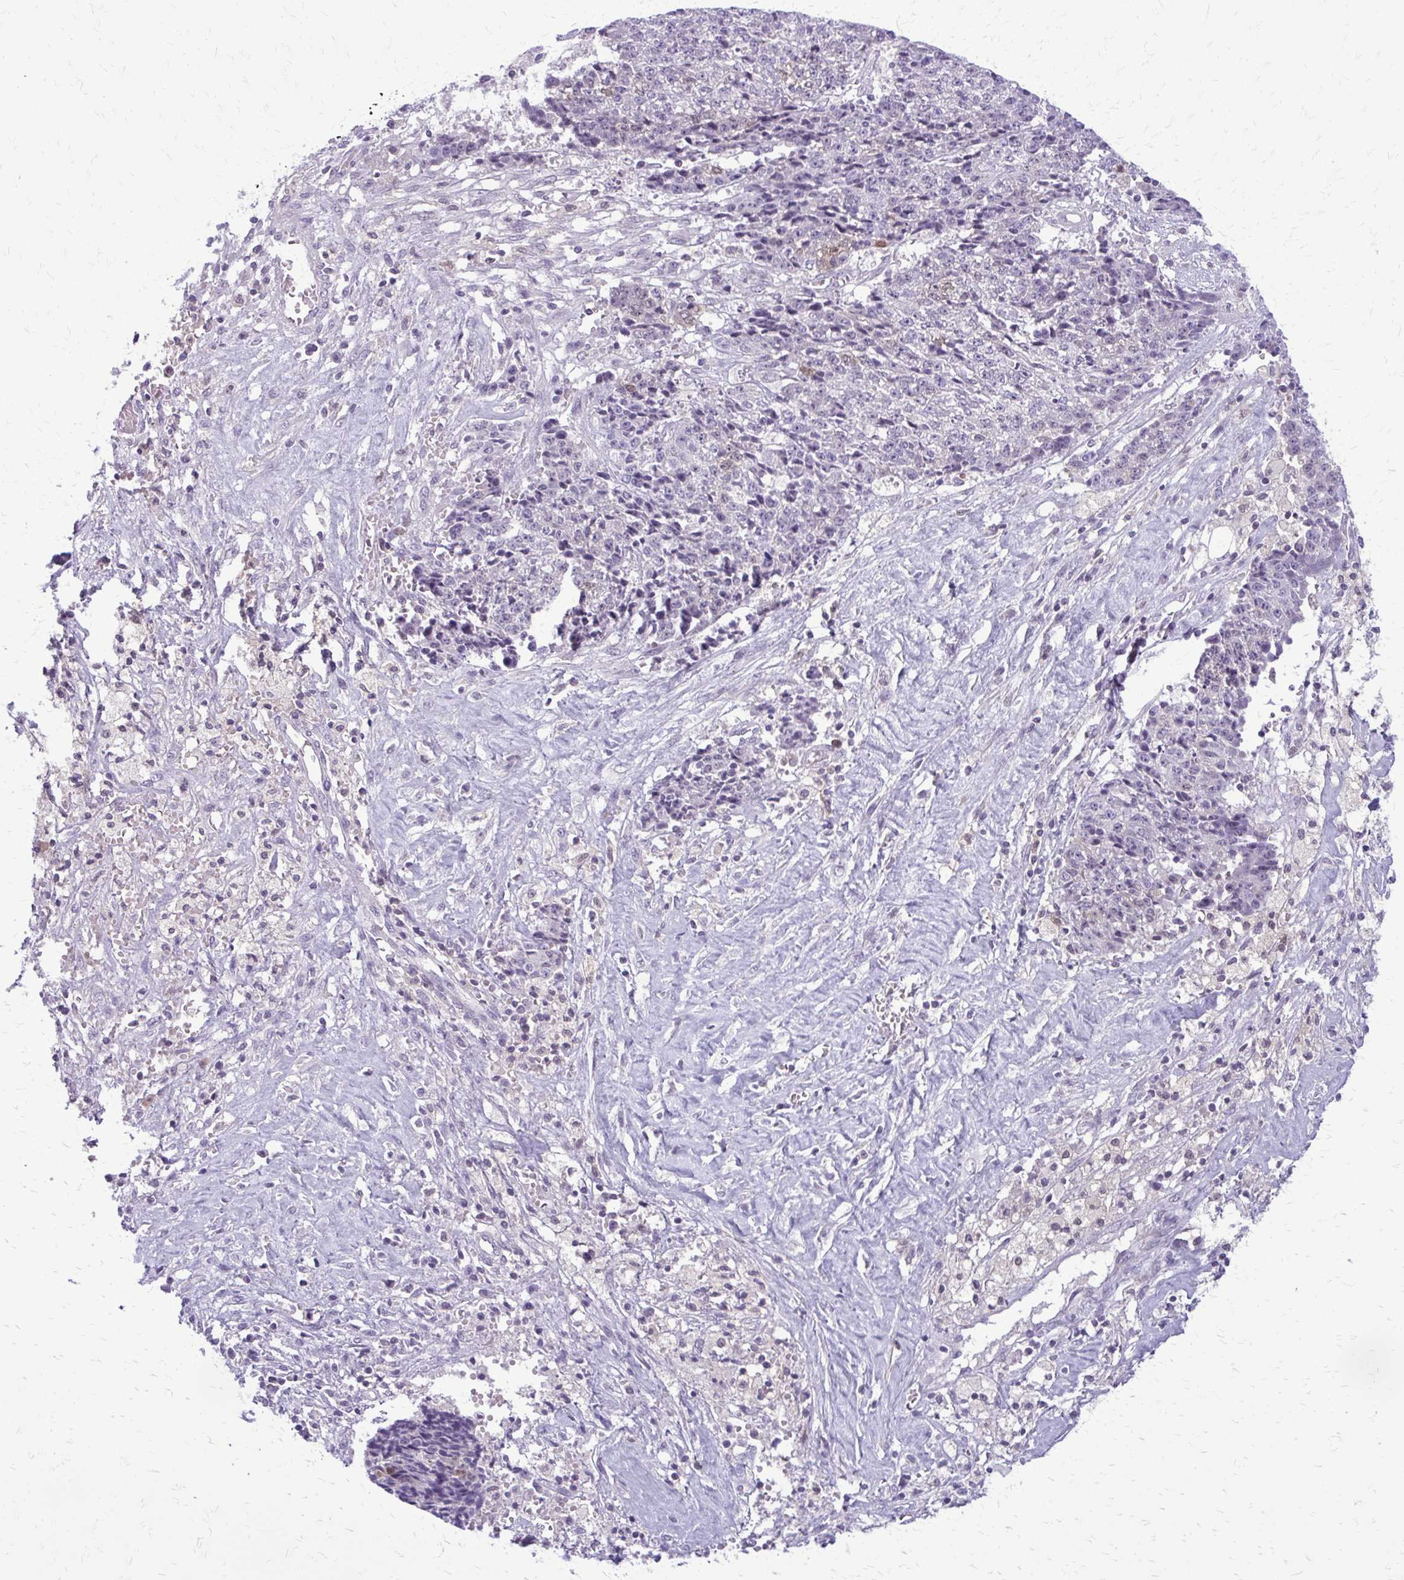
{"staining": {"intensity": "negative", "quantity": "none", "location": "none"}, "tissue": "ovarian cancer", "cell_type": "Tumor cells", "image_type": "cancer", "snomed": [{"axis": "morphology", "description": "Carcinoma, endometroid"}, {"axis": "topography", "description": "Ovary"}], "caption": "IHC of endometroid carcinoma (ovarian) demonstrates no expression in tumor cells.", "gene": "GLRX", "patient": {"sex": "female", "age": 42}}